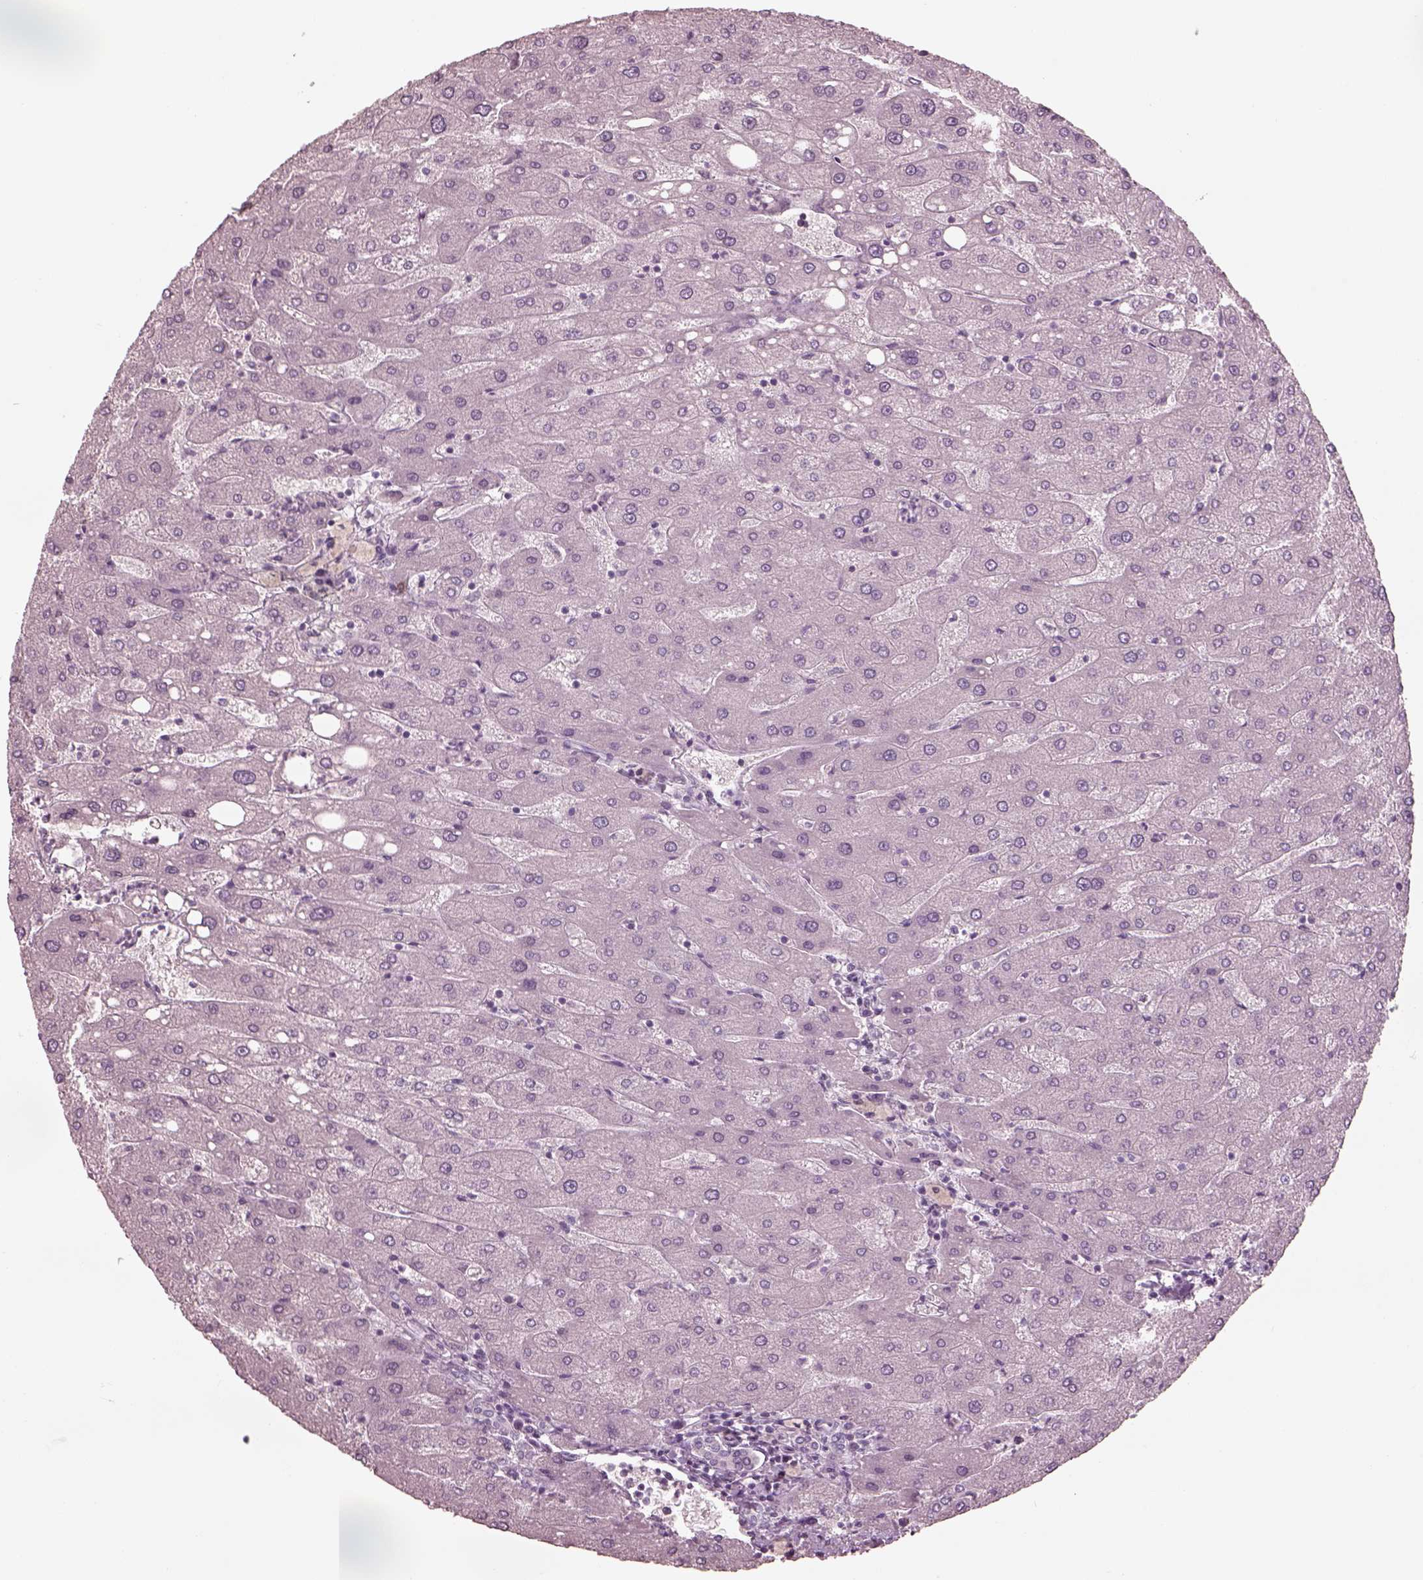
{"staining": {"intensity": "negative", "quantity": "none", "location": "none"}, "tissue": "liver", "cell_type": "Cholangiocytes", "image_type": "normal", "snomed": [{"axis": "morphology", "description": "Normal tissue, NOS"}, {"axis": "topography", "description": "Liver"}], "caption": "The immunohistochemistry histopathology image has no significant staining in cholangiocytes of liver. The staining was performed using DAB to visualize the protein expression in brown, while the nuclei were stained in blue with hematoxylin (Magnification: 20x).", "gene": "PDCD1", "patient": {"sex": "male", "age": 67}}